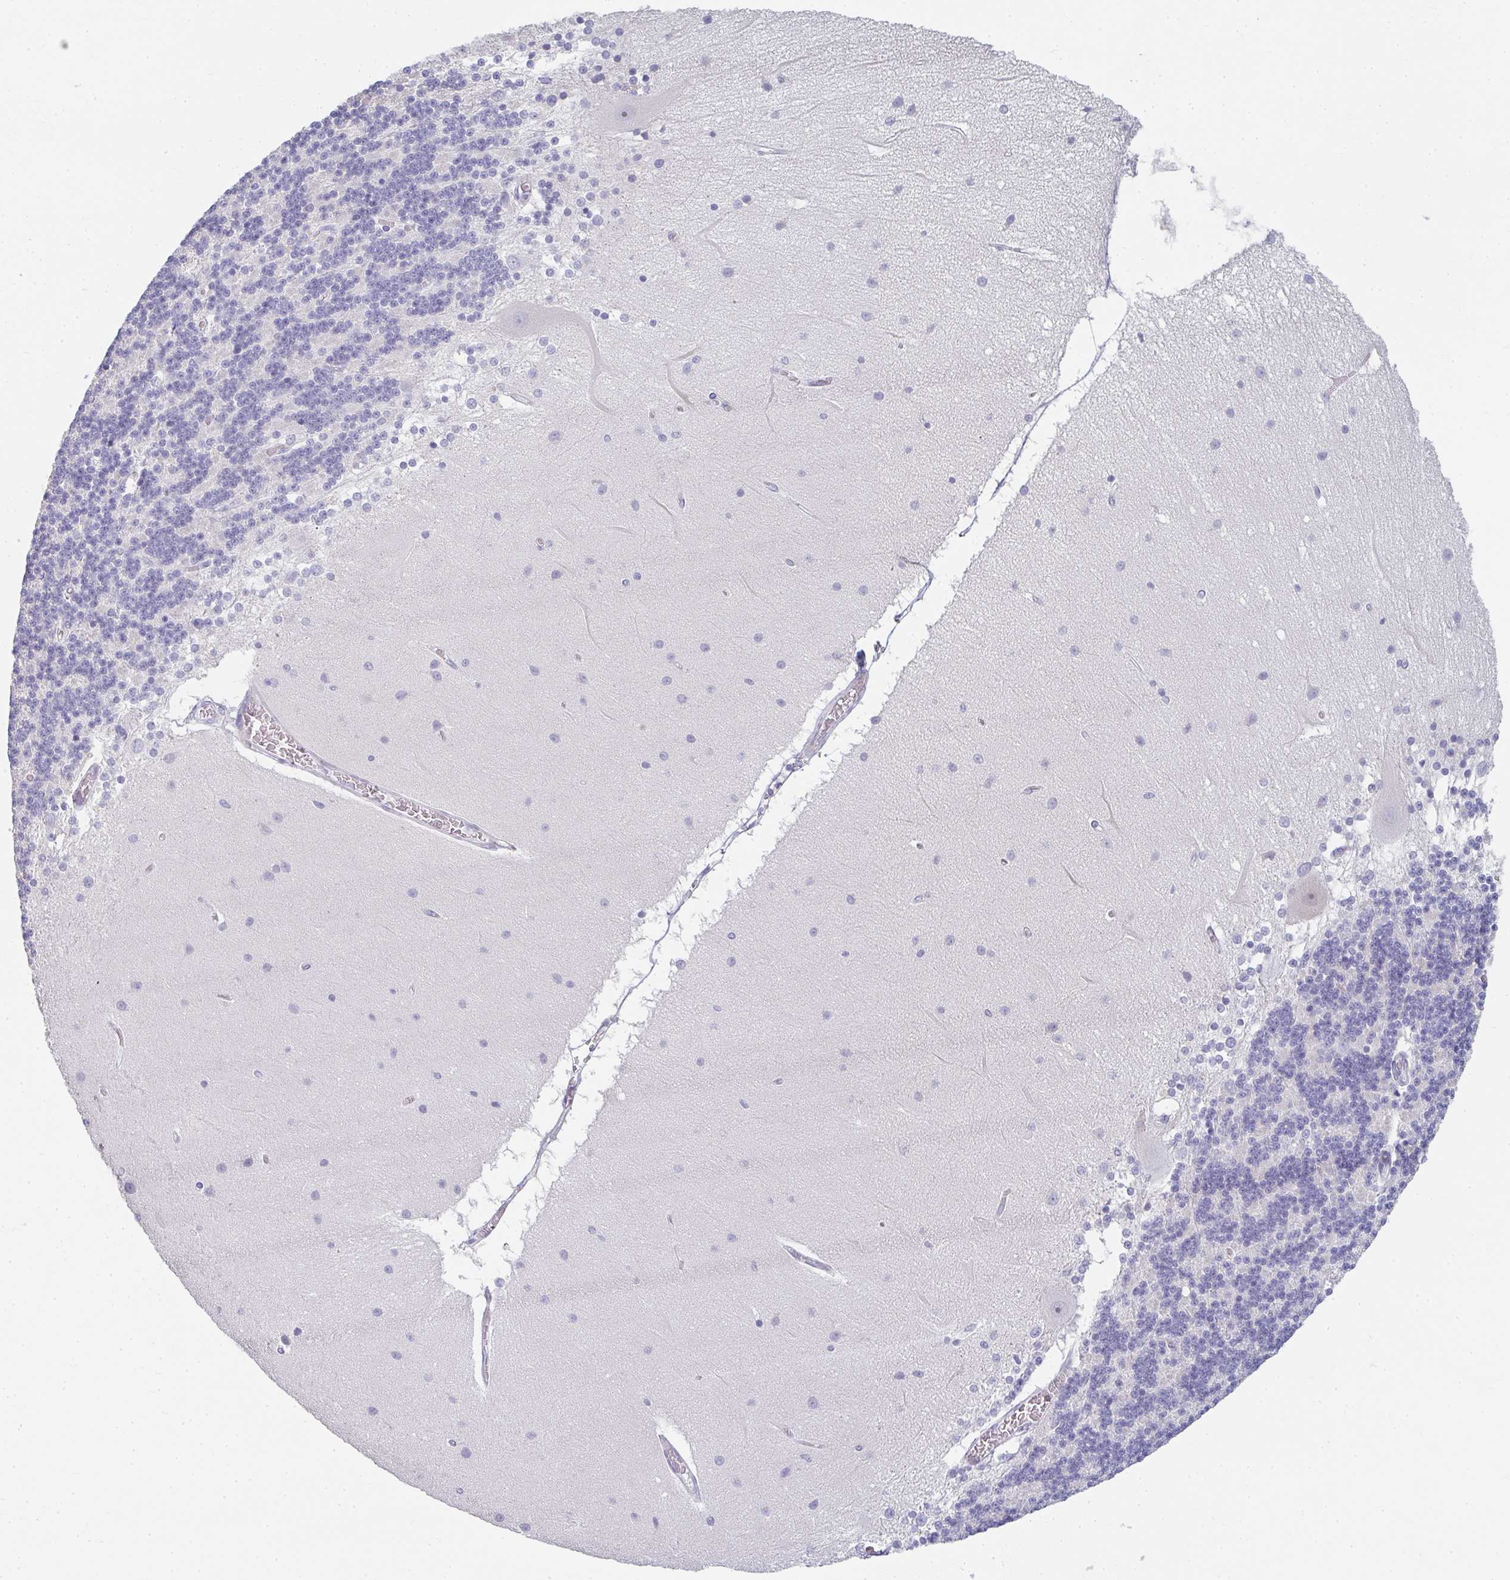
{"staining": {"intensity": "negative", "quantity": "none", "location": "none"}, "tissue": "cerebellum", "cell_type": "Cells in granular layer", "image_type": "normal", "snomed": [{"axis": "morphology", "description": "Normal tissue, NOS"}, {"axis": "topography", "description": "Cerebellum"}], "caption": "Human cerebellum stained for a protein using immunohistochemistry (IHC) shows no expression in cells in granular layer.", "gene": "NEU2", "patient": {"sex": "female", "age": 54}}